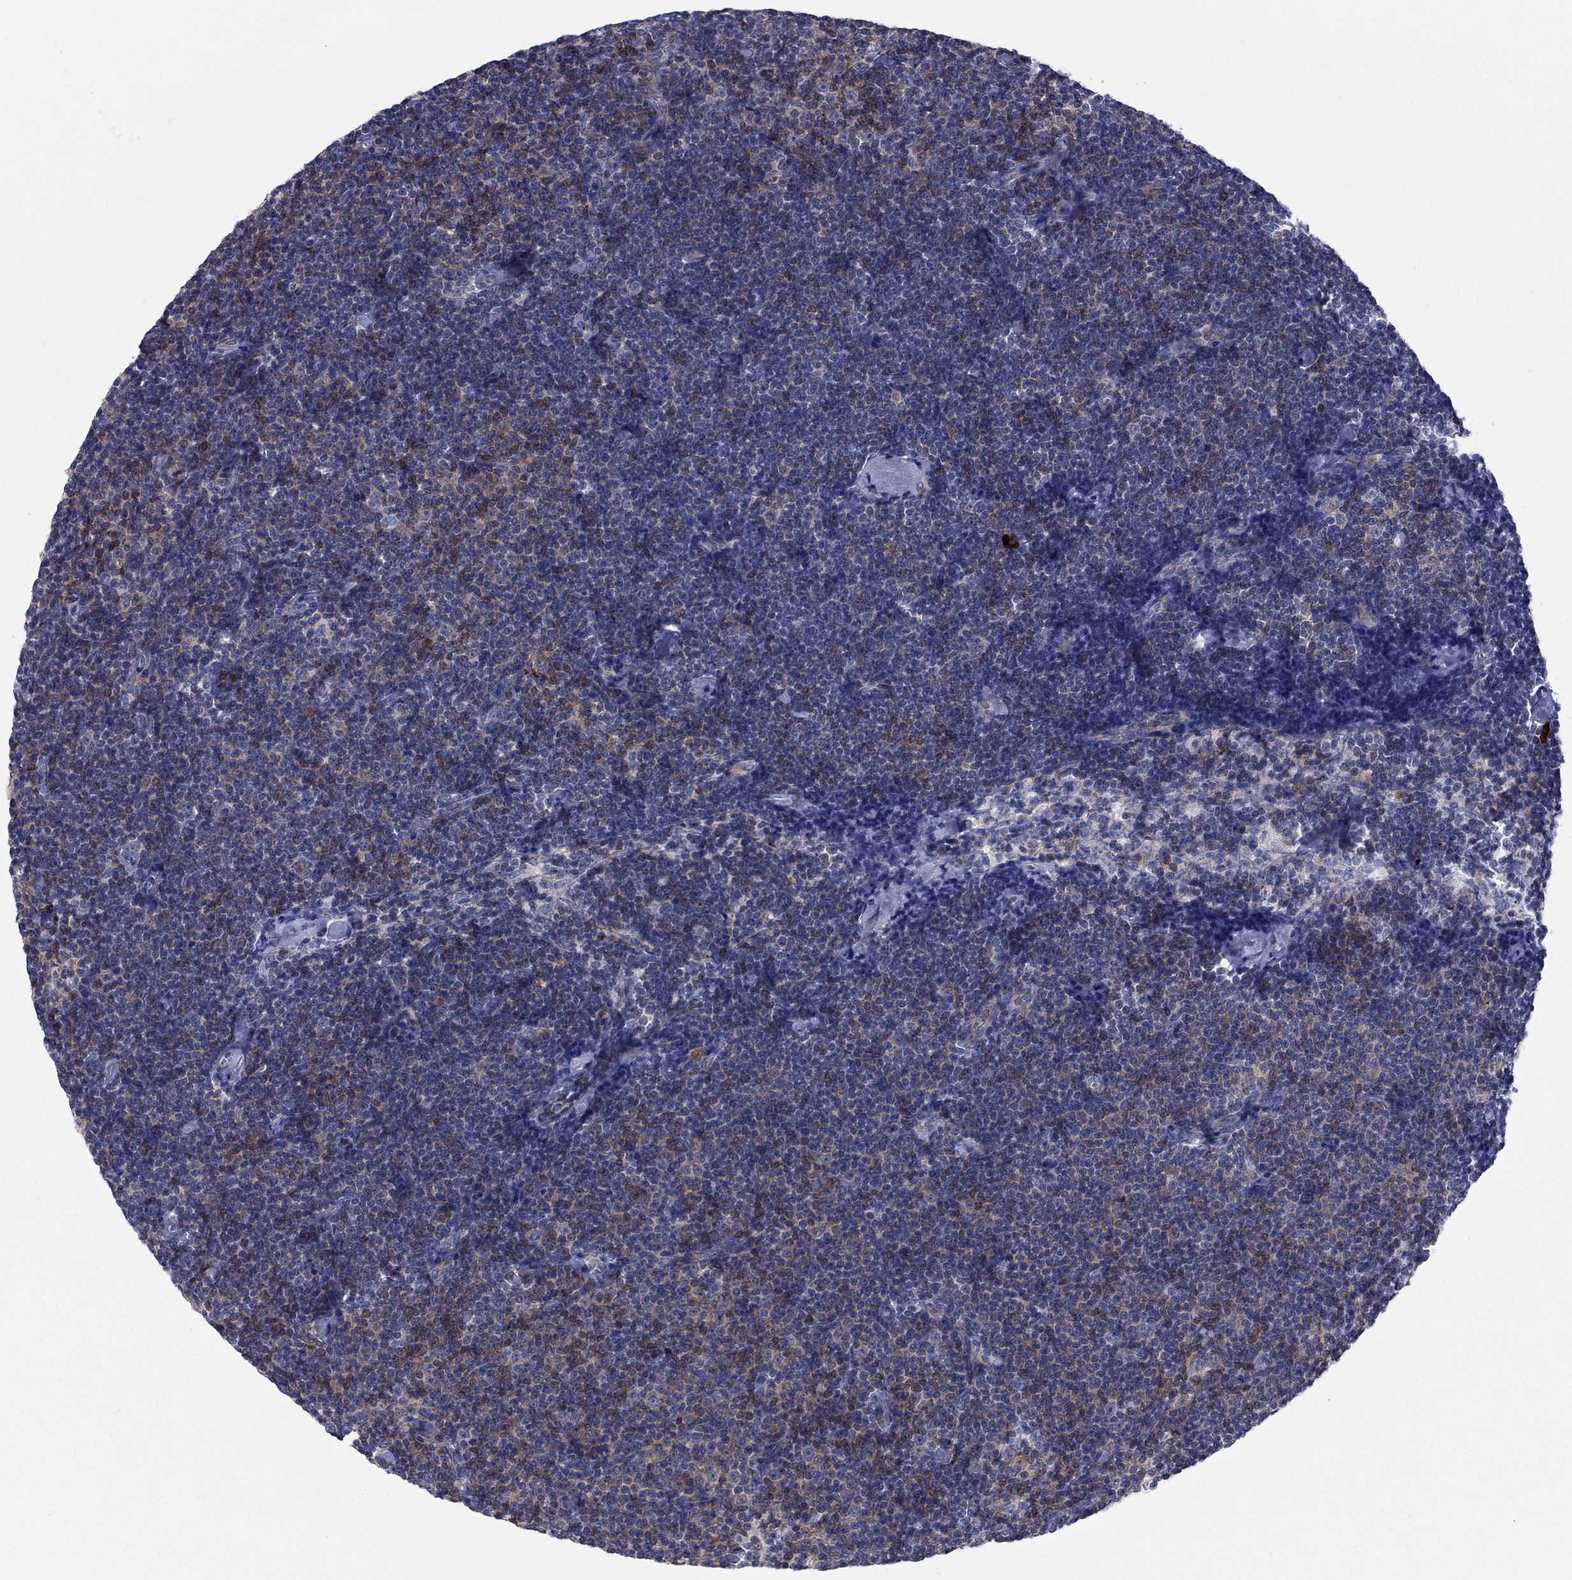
{"staining": {"intensity": "weak", "quantity": "25%-75%", "location": "cytoplasmic/membranous"}, "tissue": "lymphoma", "cell_type": "Tumor cells", "image_type": "cancer", "snomed": [{"axis": "morphology", "description": "Malignant lymphoma, non-Hodgkin's type, Low grade"}, {"axis": "topography", "description": "Lymph node"}], "caption": "Weak cytoplasmic/membranous staining is seen in about 25%-75% of tumor cells in low-grade malignant lymphoma, non-Hodgkin's type.", "gene": "PVR", "patient": {"sex": "male", "age": 81}}